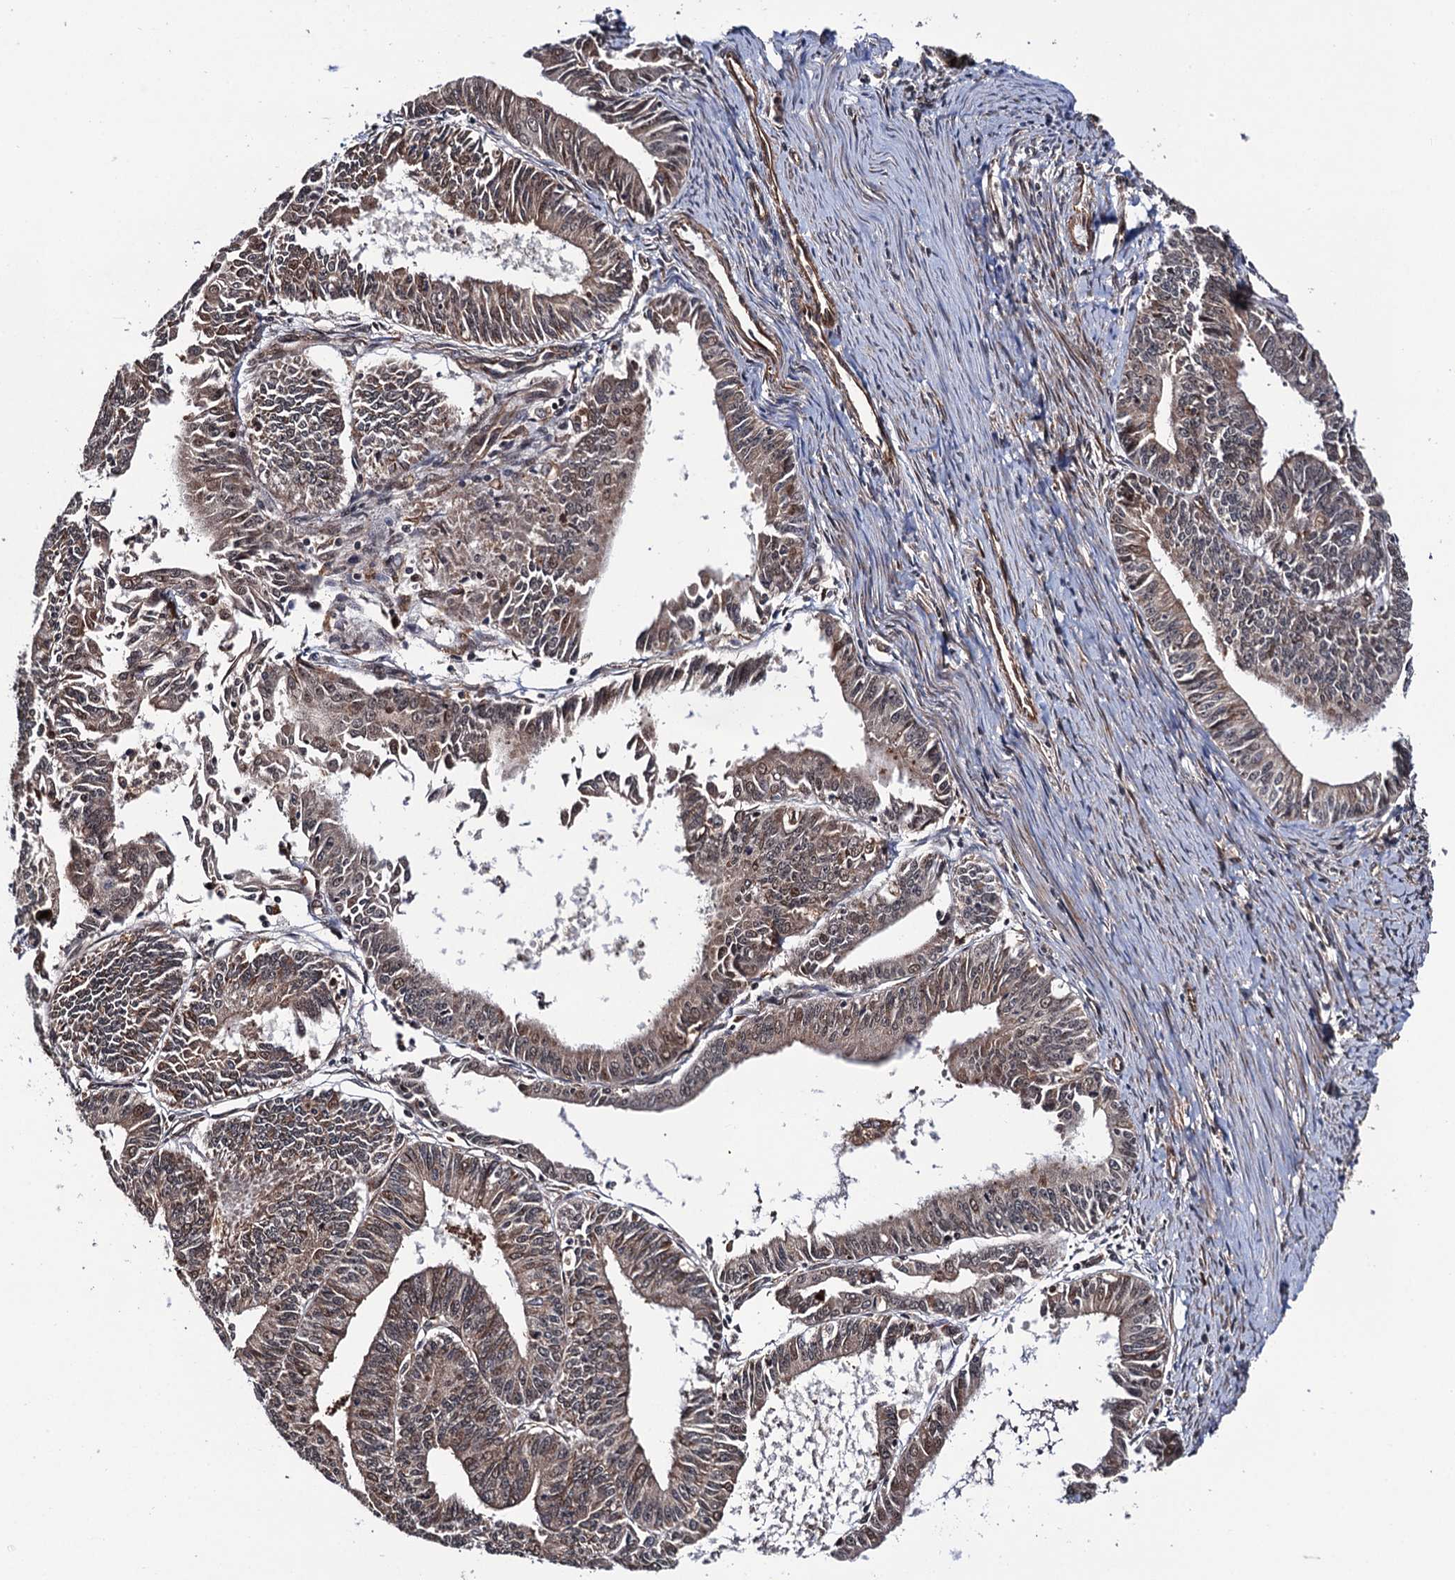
{"staining": {"intensity": "moderate", "quantity": "25%-75%", "location": "cytoplasmic/membranous"}, "tissue": "endometrial cancer", "cell_type": "Tumor cells", "image_type": "cancer", "snomed": [{"axis": "morphology", "description": "Adenocarcinoma, NOS"}, {"axis": "topography", "description": "Endometrium"}], "caption": "Adenocarcinoma (endometrial) stained for a protein (brown) displays moderate cytoplasmic/membranous positive positivity in approximately 25%-75% of tumor cells.", "gene": "FSIP1", "patient": {"sex": "female", "age": 73}}